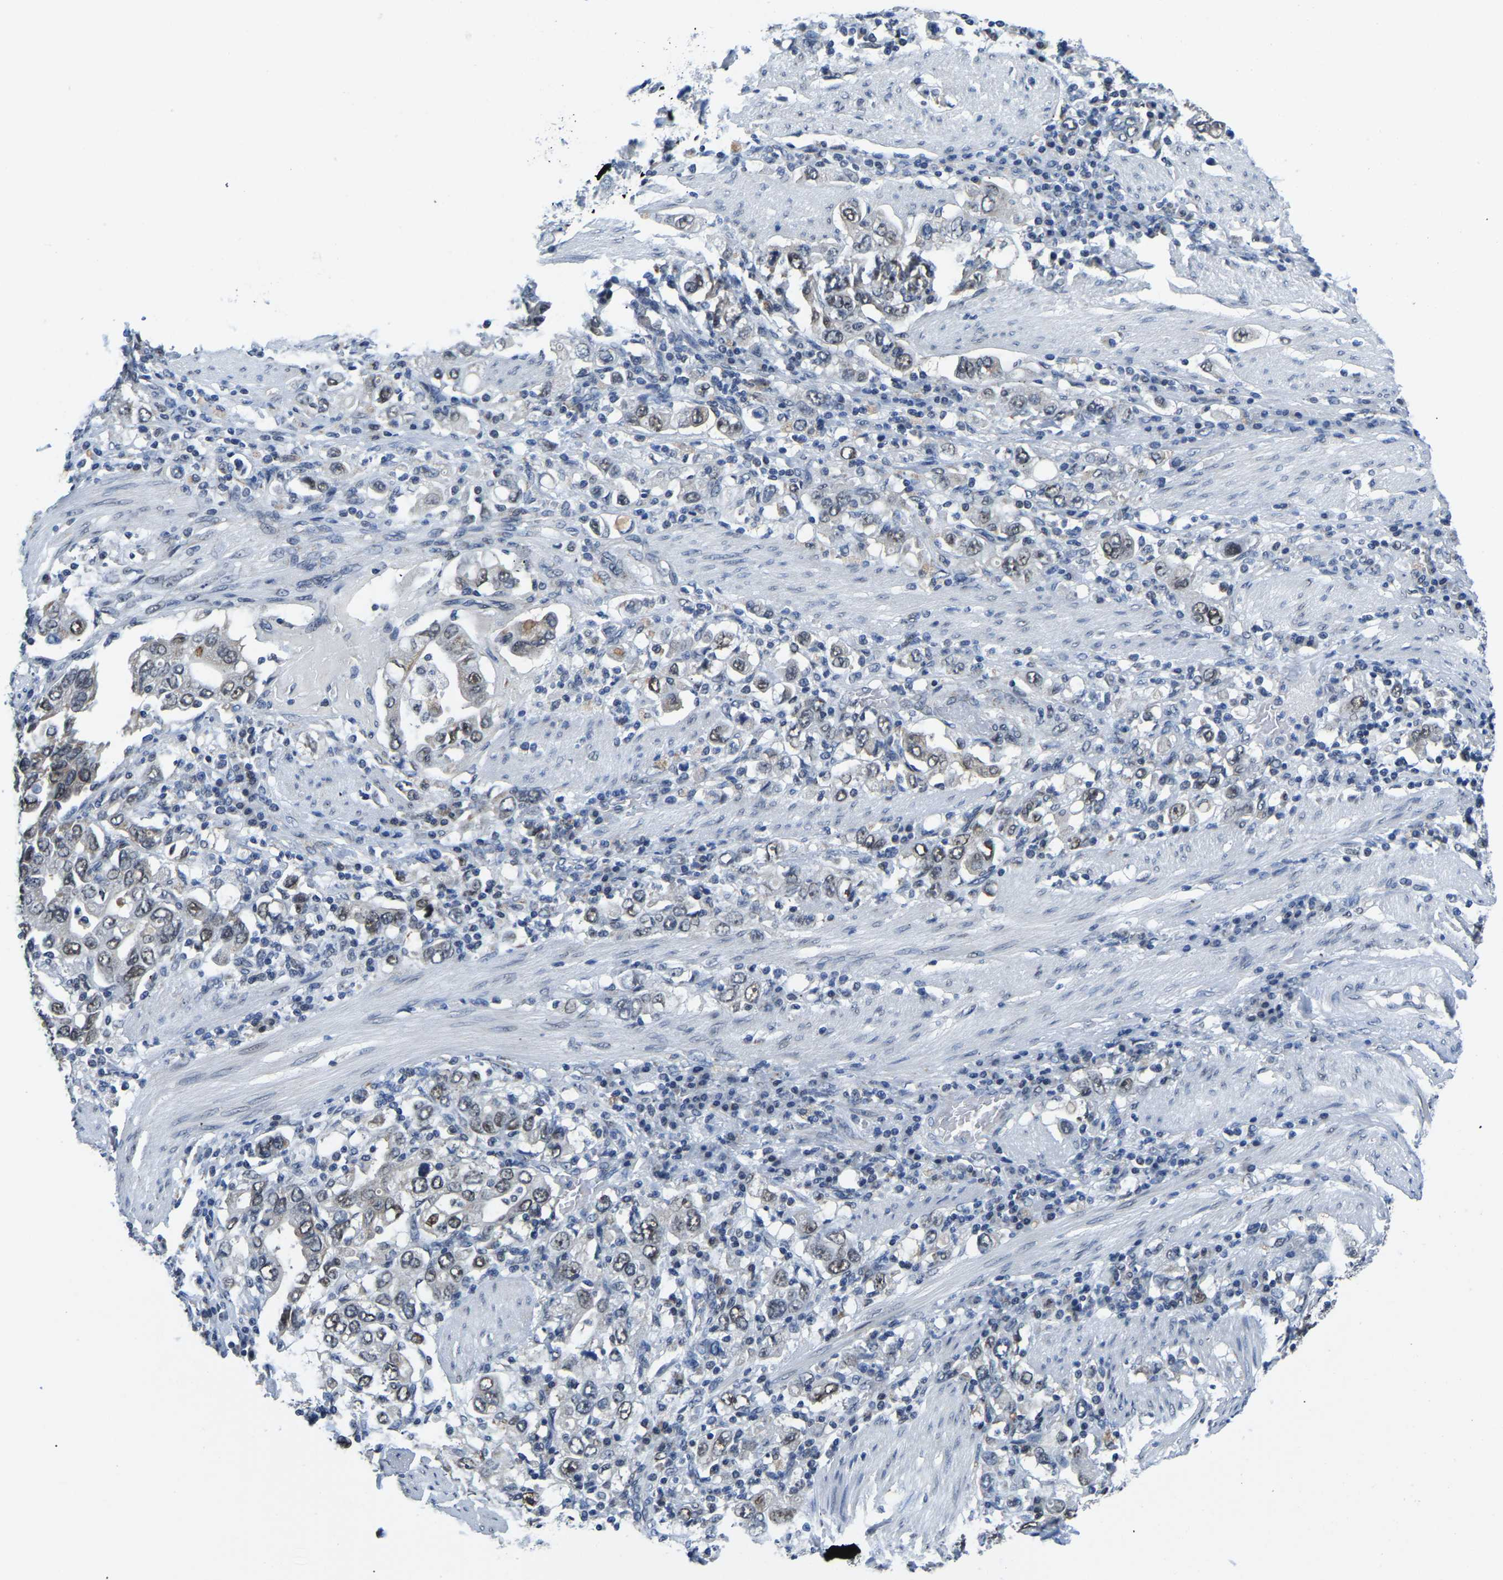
{"staining": {"intensity": "weak", "quantity": ">75%", "location": "nuclear"}, "tissue": "stomach cancer", "cell_type": "Tumor cells", "image_type": "cancer", "snomed": [{"axis": "morphology", "description": "Adenocarcinoma, NOS"}, {"axis": "topography", "description": "Stomach, upper"}], "caption": "IHC of stomach cancer (adenocarcinoma) demonstrates low levels of weak nuclear staining in approximately >75% of tumor cells.", "gene": "BNIP3L", "patient": {"sex": "male", "age": 62}}